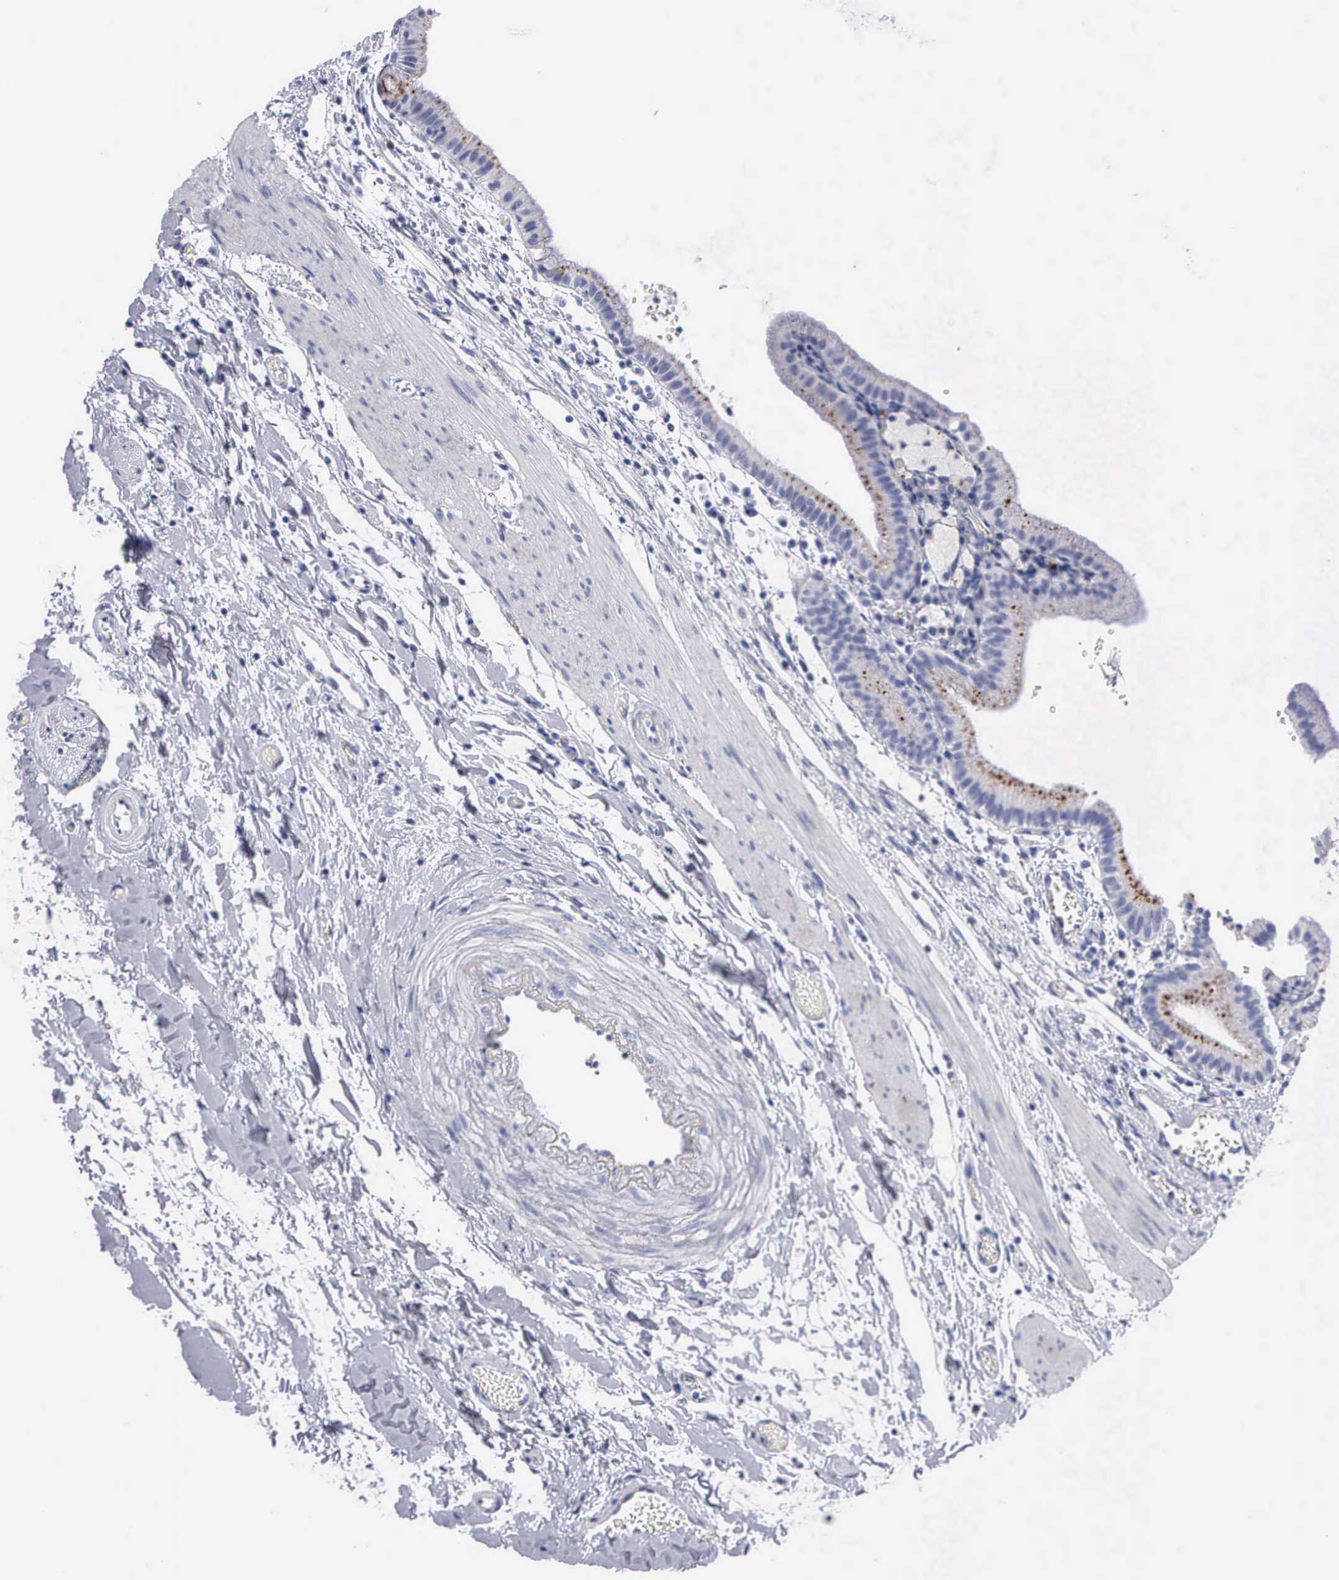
{"staining": {"intensity": "strong", "quantity": ">75%", "location": "cytoplasmic/membranous"}, "tissue": "gallbladder", "cell_type": "Glandular cells", "image_type": "normal", "snomed": [{"axis": "morphology", "description": "Normal tissue, NOS"}, {"axis": "topography", "description": "Gallbladder"}], "caption": "Immunohistochemical staining of benign human gallbladder exhibits strong cytoplasmic/membranous protein positivity in about >75% of glandular cells. (Stains: DAB (3,3'-diaminobenzidine) in brown, nuclei in blue, Microscopy: brightfield microscopy at high magnification).", "gene": "CTSL", "patient": {"sex": "female", "age": 48}}